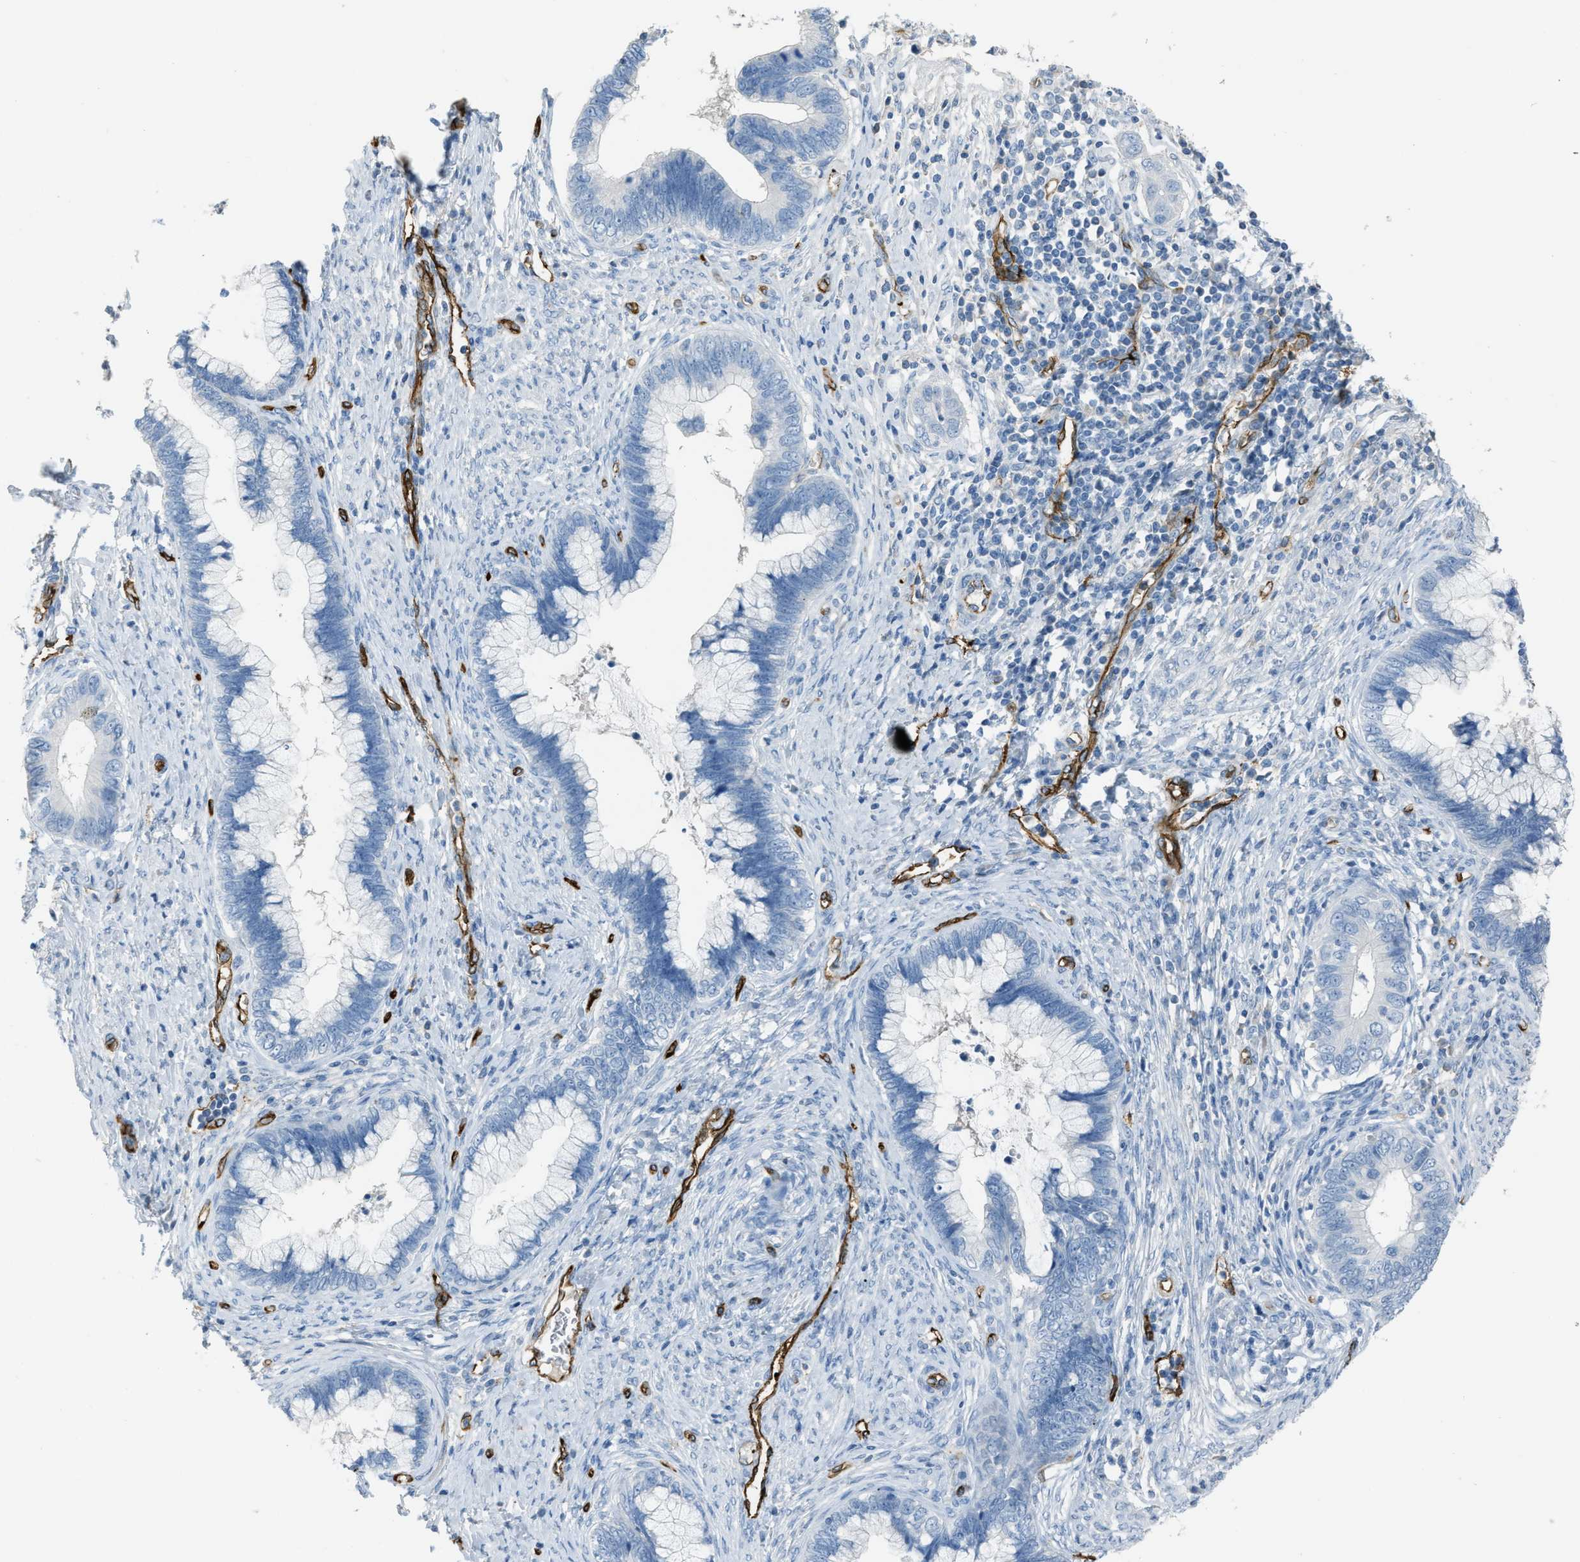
{"staining": {"intensity": "negative", "quantity": "none", "location": "none"}, "tissue": "cervical cancer", "cell_type": "Tumor cells", "image_type": "cancer", "snomed": [{"axis": "morphology", "description": "Adenocarcinoma, NOS"}, {"axis": "topography", "description": "Cervix"}], "caption": "This is an immunohistochemistry (IHC) image of human cervical cancer. There is no staining in tumor cells.", "gene": "SLC22A15", "patient": {"sex": "female", "age": 44}}